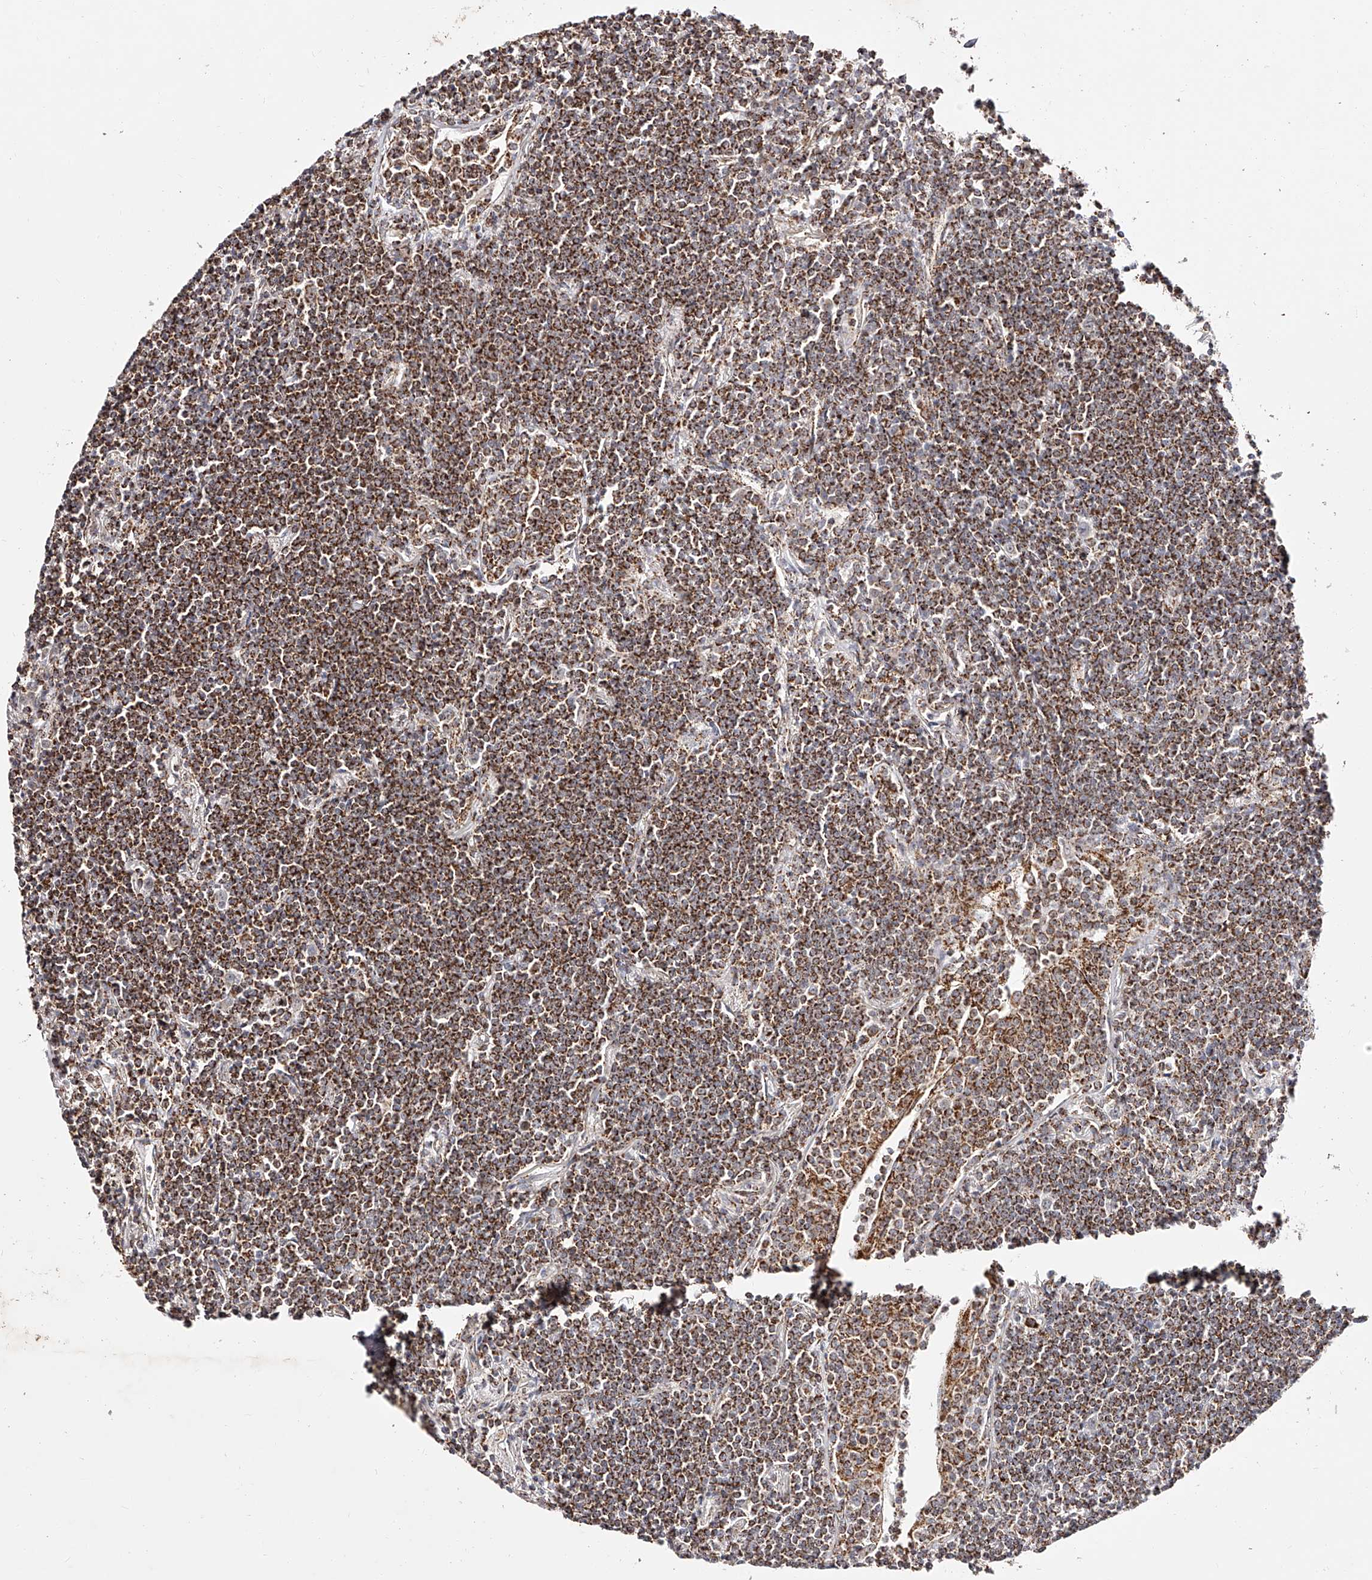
{"staining": {"intensity": "moderate", "quantity": ">75%", "location": "cytoplasmic/membranous"}, "tissue": "lymphoma", "cell_type": "Tumor cells", "image_type": "cancer", "snomed": [{"axis": "morphology", "description": "Malignant lymphoma, non-Hodgkin's type, Low grade"}, {"axis": "topography", "description": "Lung"}], "caption": "Tumor cells show medium levels of moderate cytoplasmic/membranous positivity in approximately >75% of cells in lymphoma.", "gene": "NDUFV3", "patient": {"sex": "female", "age": 71}}